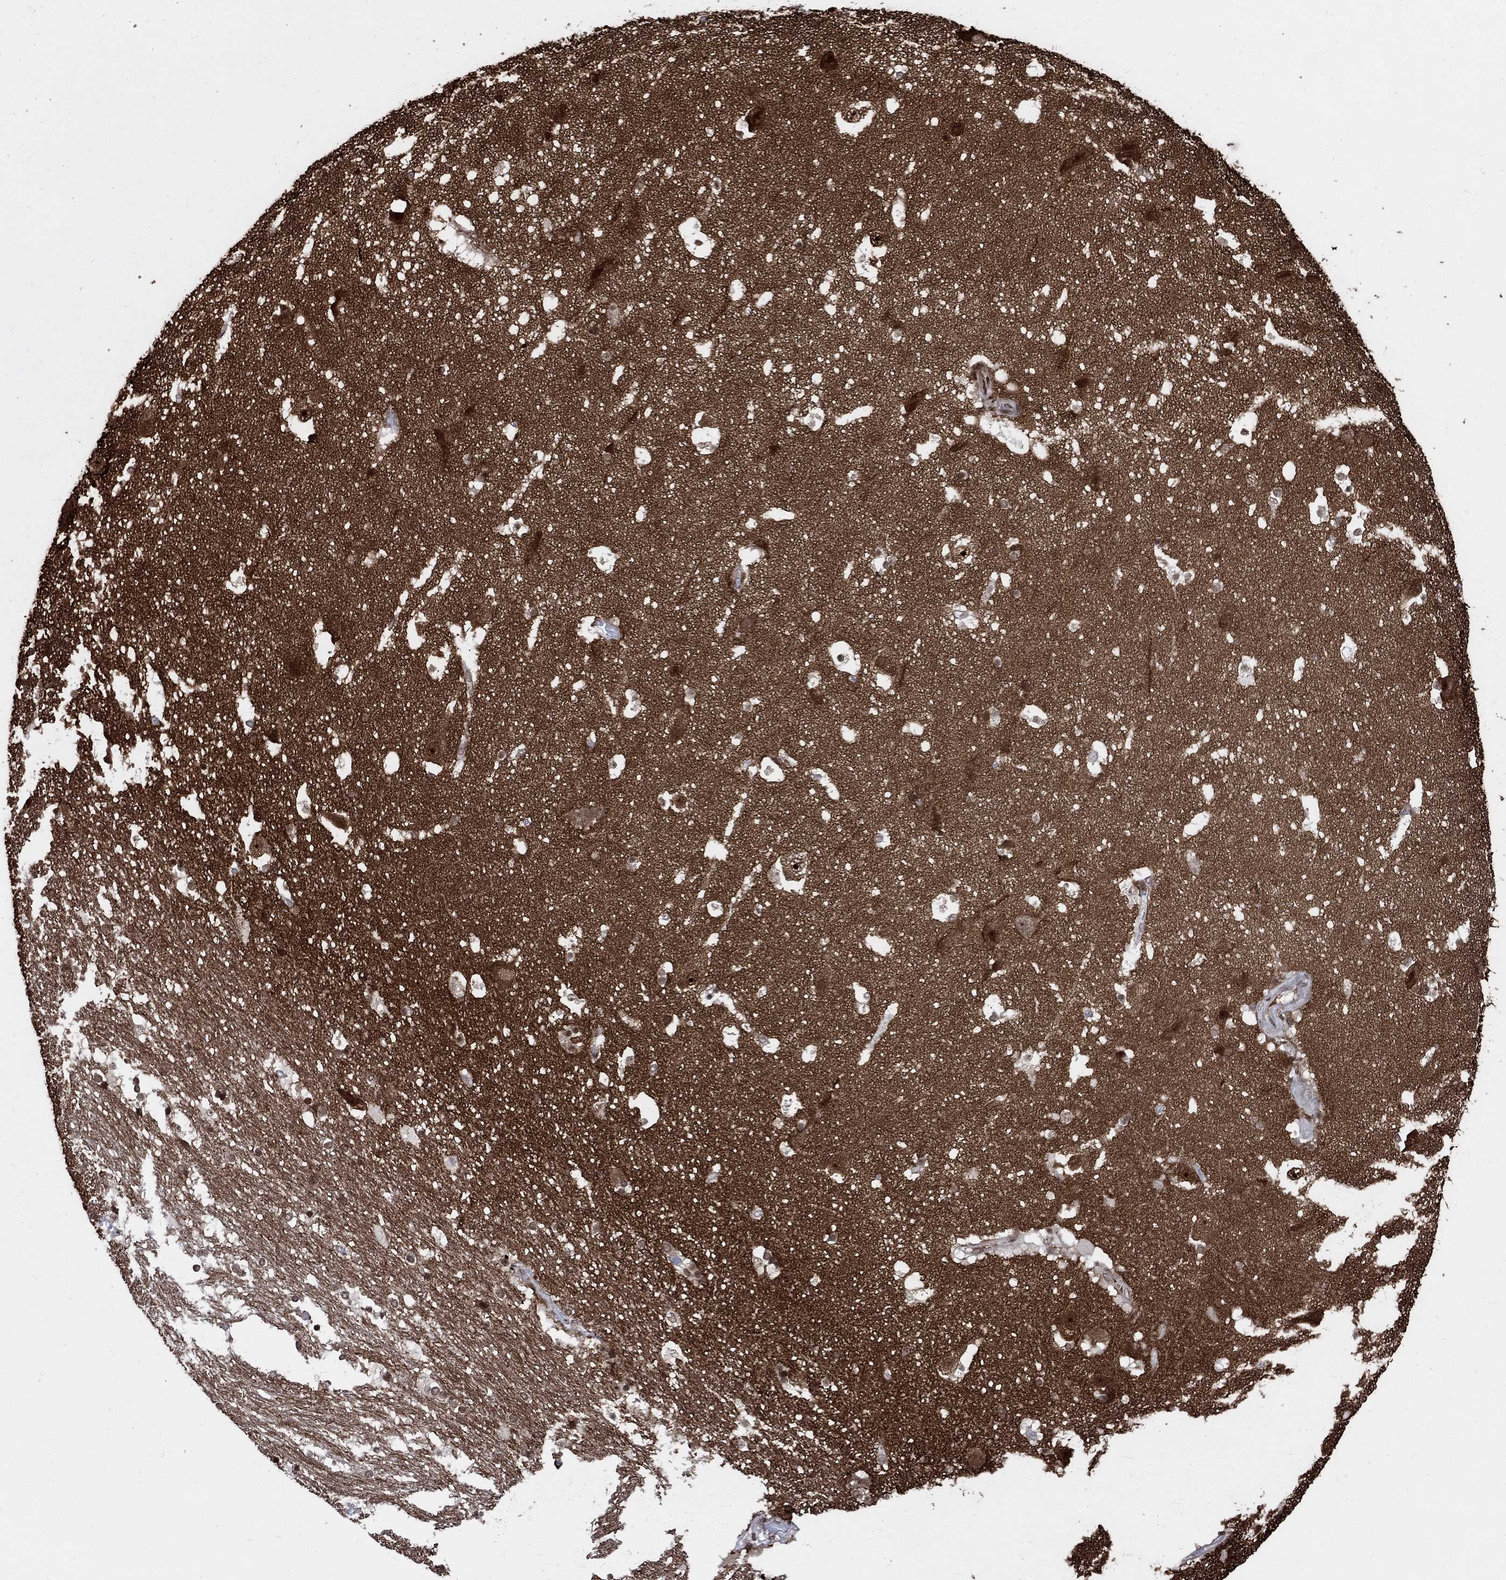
{"staining": {"intensity": "moderate", "quantity": "25%-75%", "location": "cytoplasmic/membranous"}, "tissue": "hippocampus", "cell_type": "Glial cells", "image_type": "normal", "snomed": [{"axis": "morphology", "description": "Normal tissue, NOS"}, {"axis": "topography", "description": "Hippocampus"}], "caption": "Immunohistochemistry staining of normal hippocampus, which exhibits medium levels of moderate cytoplasmic/membranous staining in about 25%-75% of glial cells indicating moderate cytoplasmic/membranous protein positivity. The staining was performed using DAB (3,3'-diaminobenzidine) (brown) for protein detection and nuclei were counterstained in hematoxylin (blue).", "gene": "CPLX1", "patient": {"sex": "male", "age": 51}}